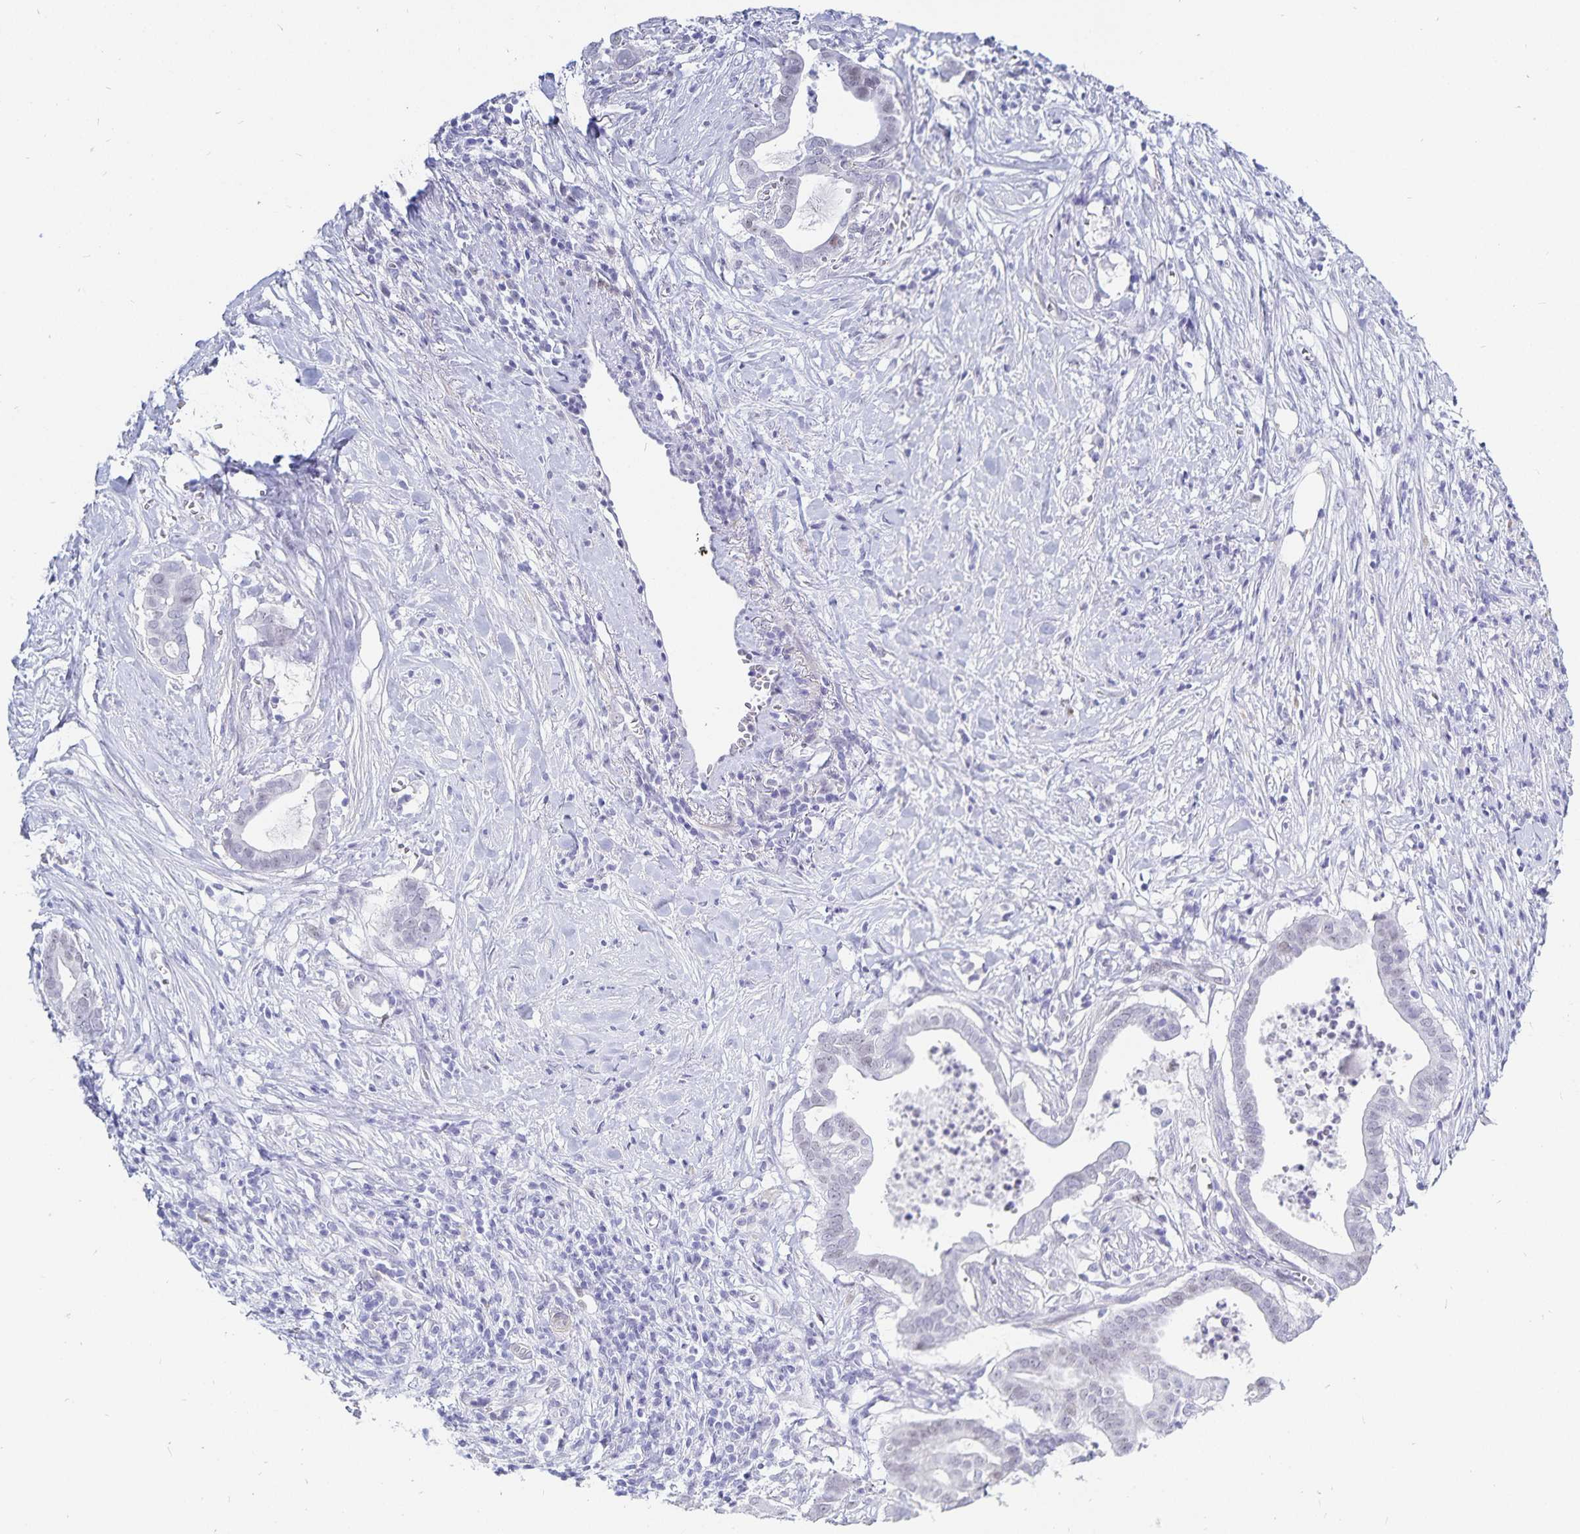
{"staining": {"intensity": "negative", "quantity": "none", "location": "none"}, "tissue": "pancreatic cancer", "cell_type": "Tumor cells", "image_type": "cancer", "snomed": [{"axis": "morphology", "description": "Adenocarcinoma, NOS"}, {"axis": "topography", "description": "Pancreas"}], "caption": "Tumor cells are negative for protein expression in human pancreatic adenocarcinoma.", "gene": "HMGB3", "patient": {"sex": "male", "age": 61}}